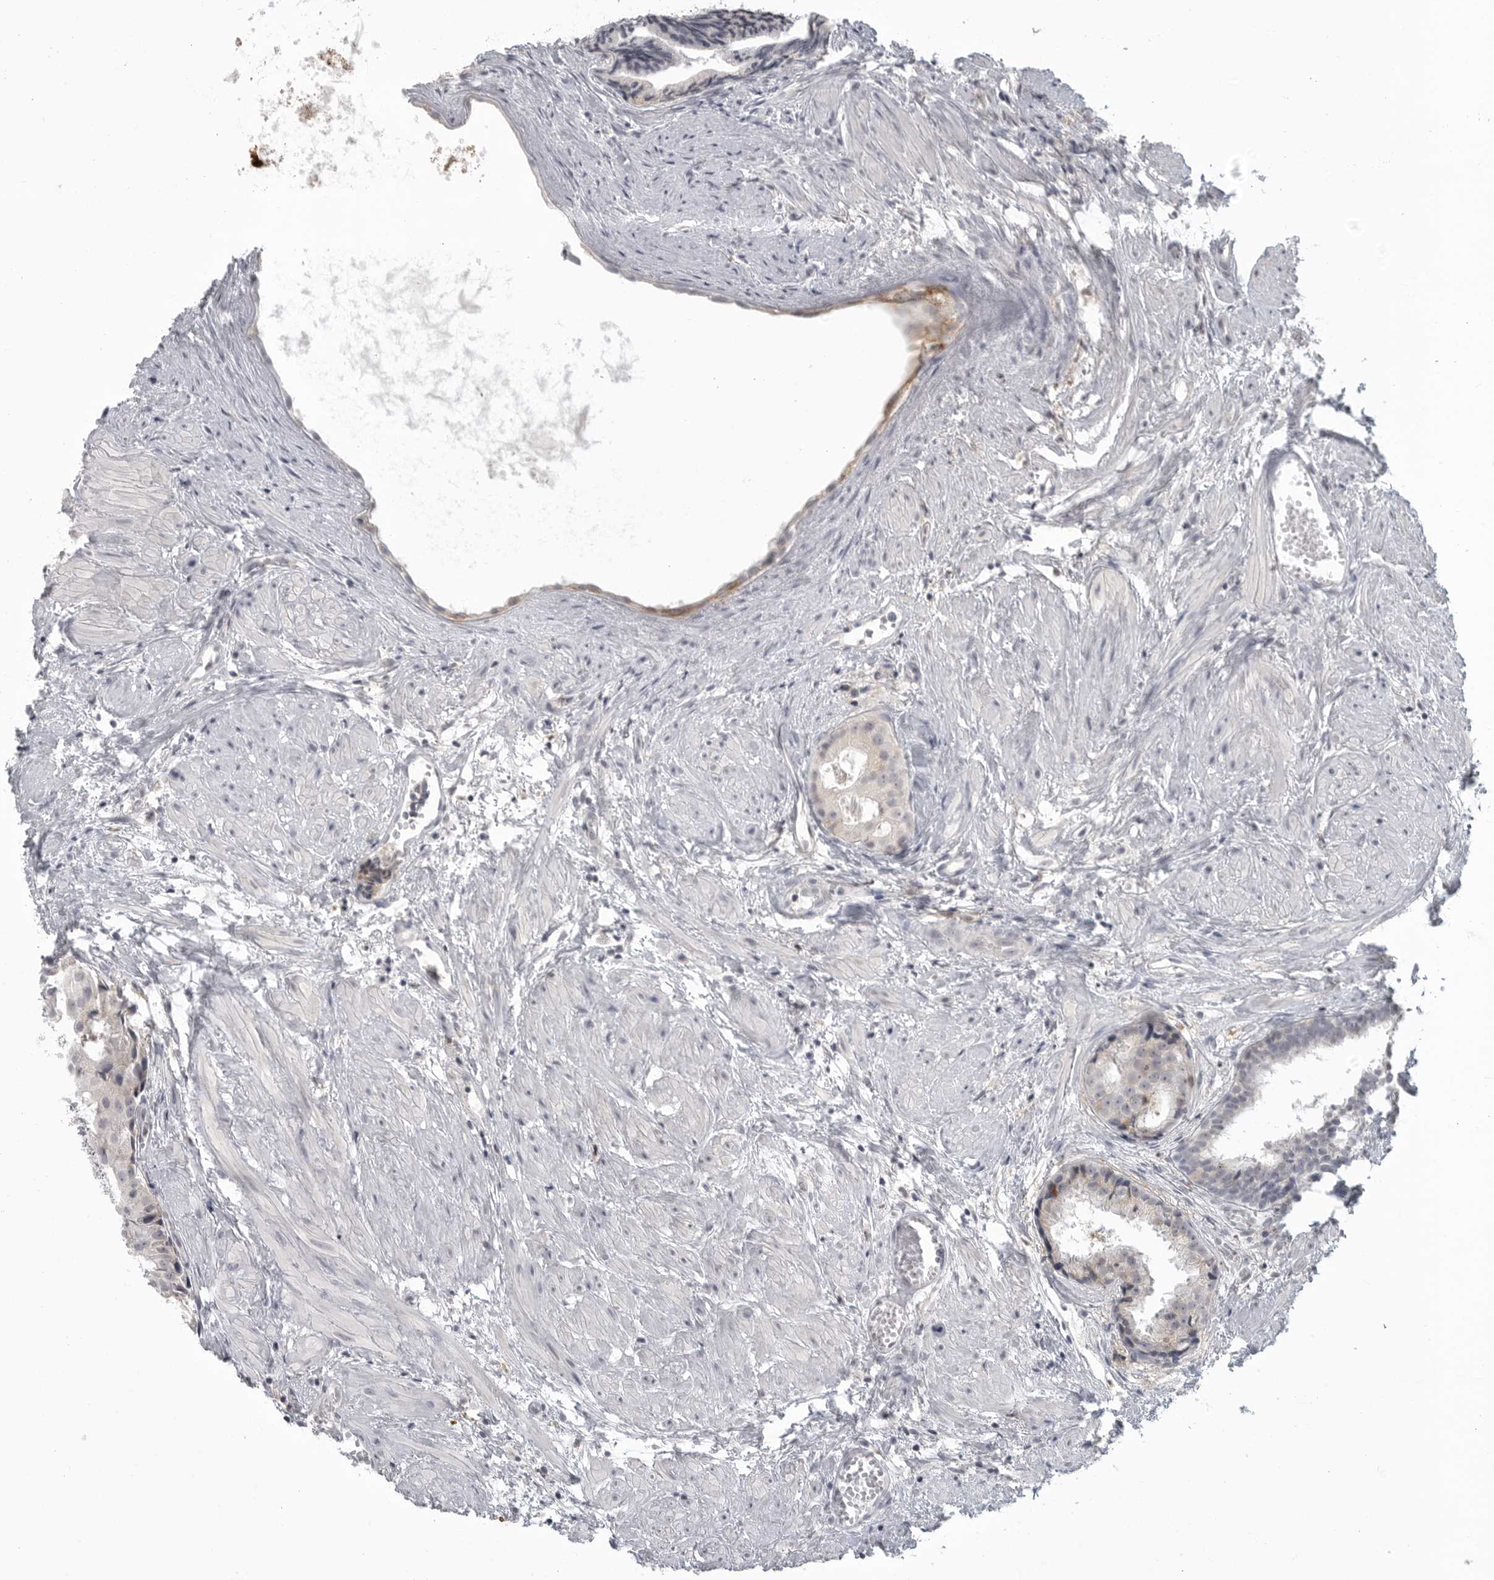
{"staining": {"intensity": "negative", "quantity": "none", "location": "none"}, "tissue": "prostate cancer", "cell_type": "Tumor cells", "image_type": "cancer", "snomed": [{"axis": "morphology", "description": "Adenocarcinoma, Low grade"}, {"axis": "topography", "description": "Prostate"}], "caption": "Histopathology image shows no protein expression in tumor cells of prostate cancer tissue.", "gene": "IFNGR1", "patient": {"sex": "male", "age": 88}}